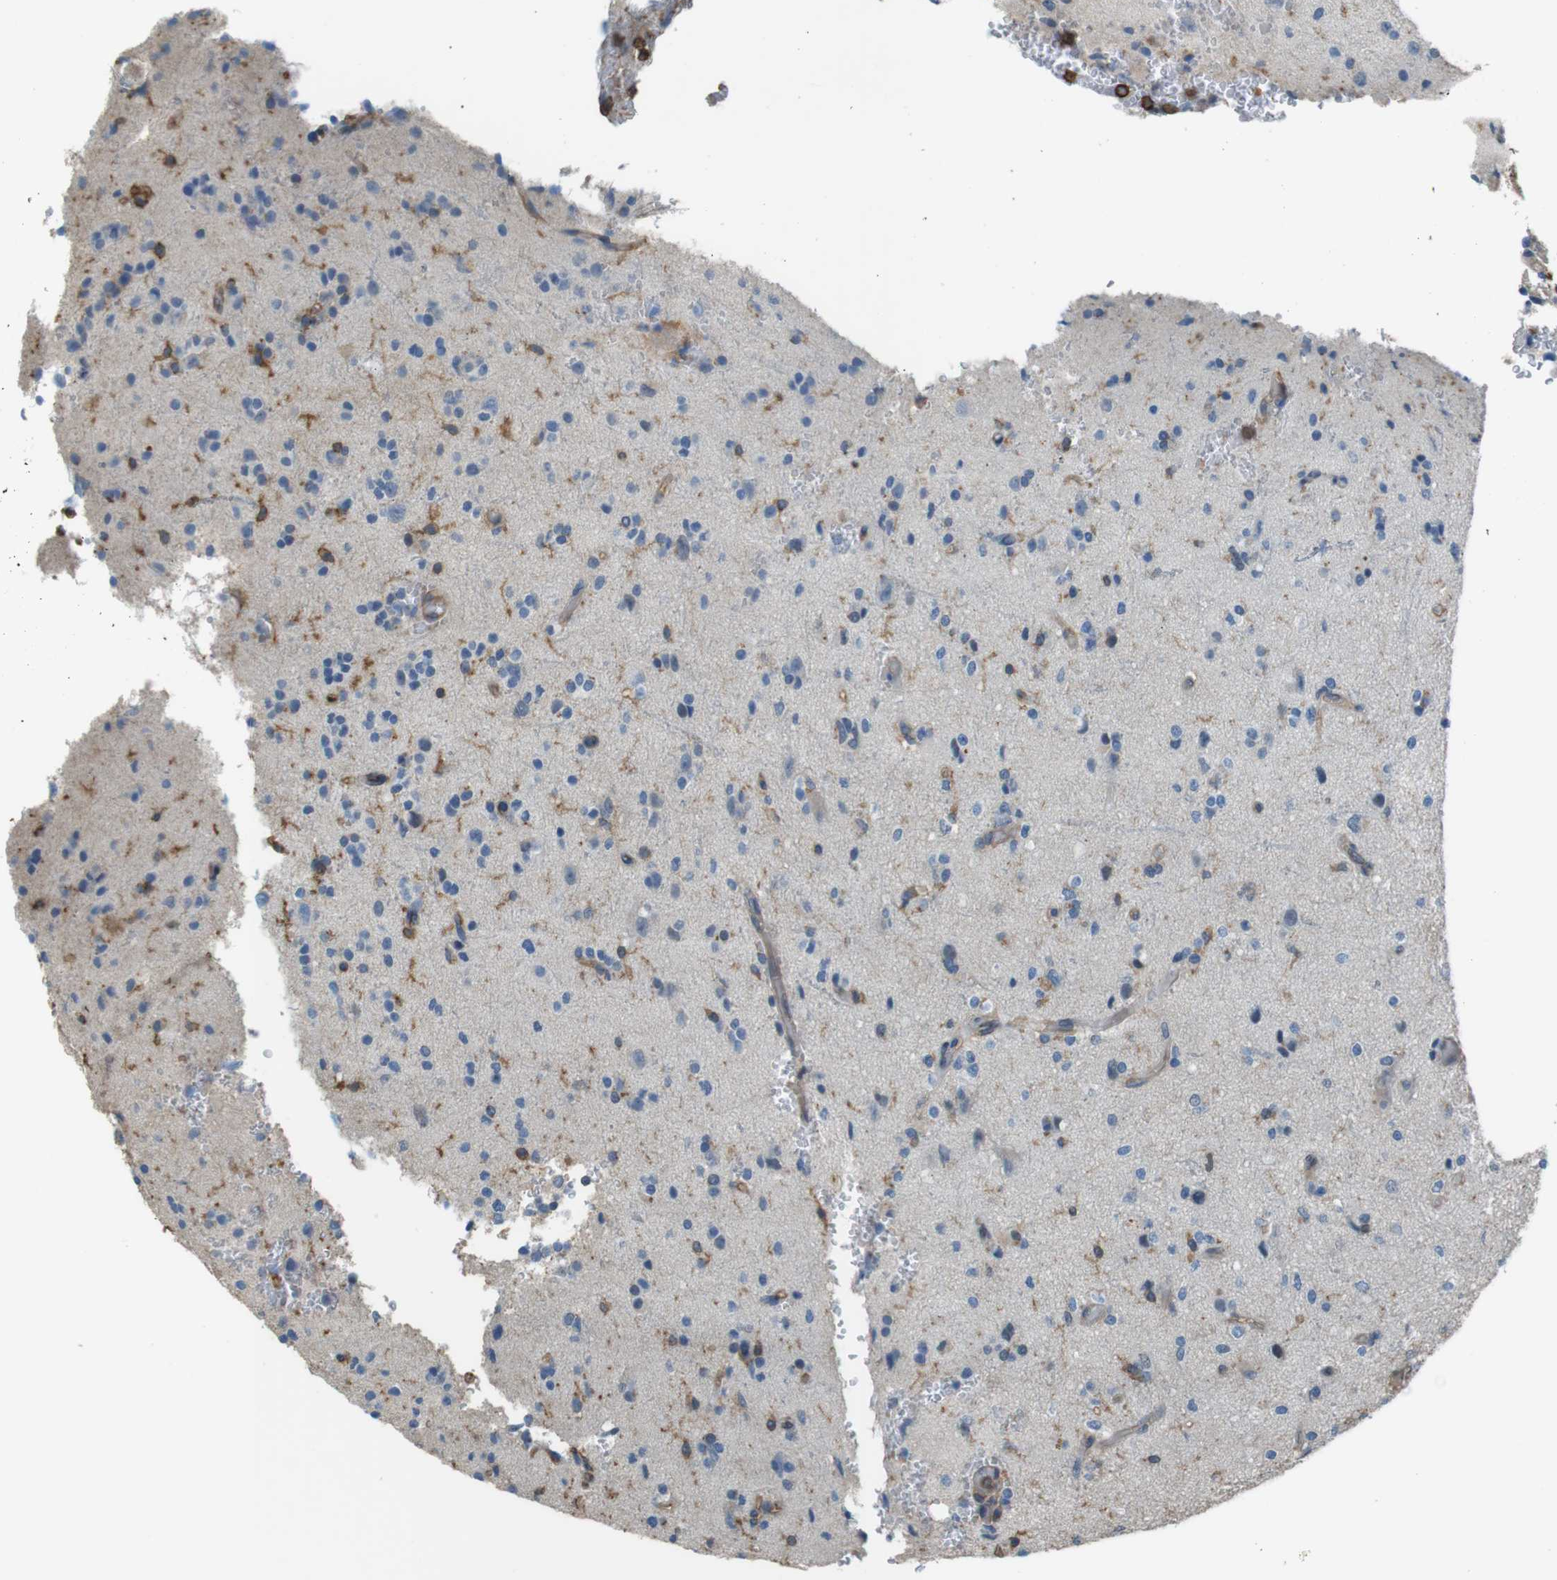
{"staining": {"intensity": "moderate", "quantity": "25%-75%", "location": "cytoplasmic/membranous"}, "tissue": "glioma", "cell_type": "Tumor cells", "image_type": "cancer", "snomed": [{"axis": "morphology", "description": "Glioma, malignant, High grade"}, {"axis": "topography", "description": "Brain"}], "caption": "A high-resolution histopathology image shows immunohistochemistry staining of high-grade glioma (malignant), which exhibits moderate cytoplasmic/membranous positivity in about 25%-75% of tumor cells.", "gene": "FCAR", "patient": {"sex": "male", "age": 47}}